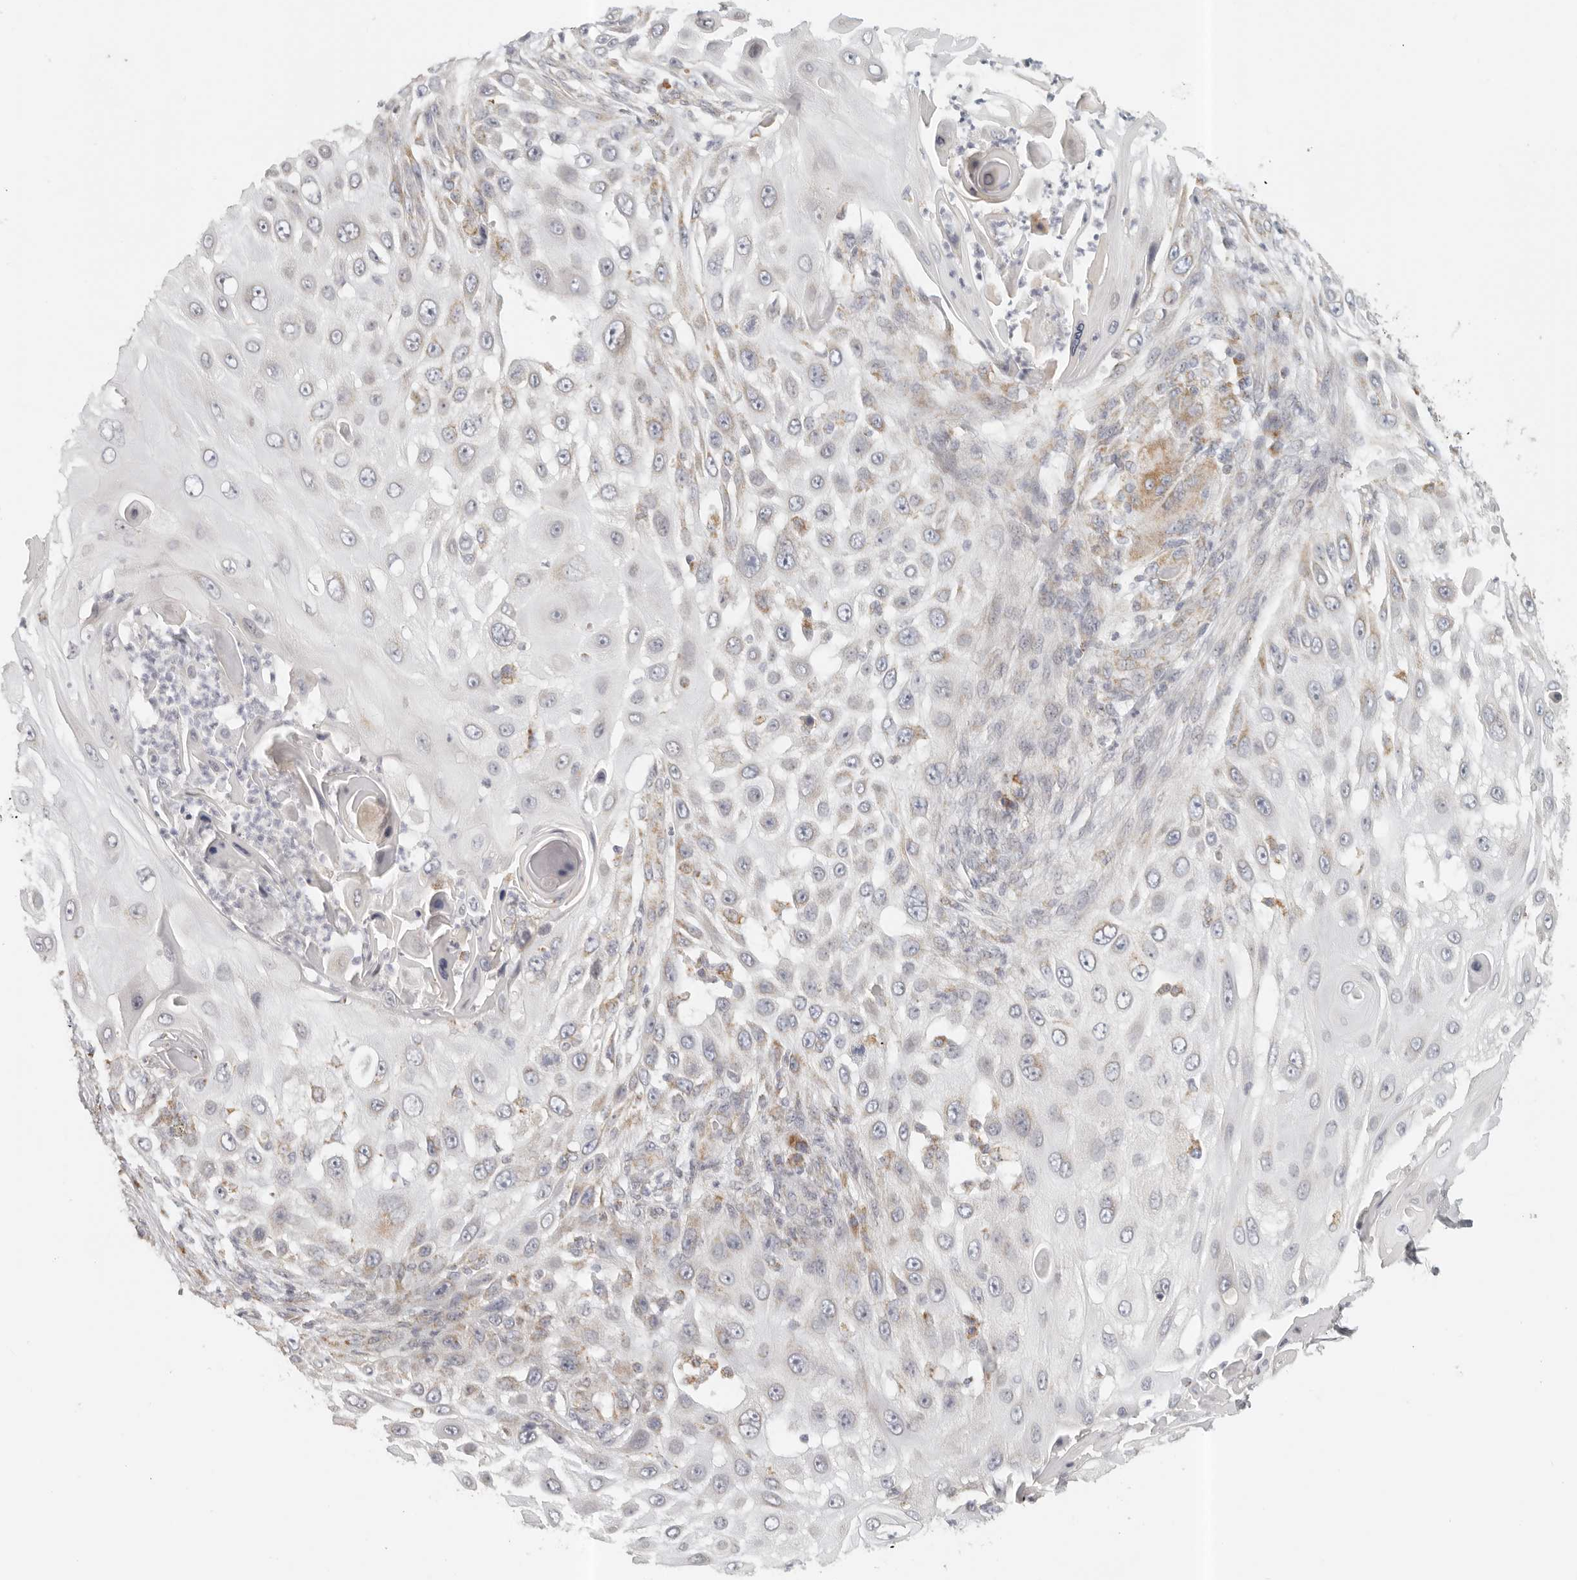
{"staining": {"intensity": "moderate", "quantity": "25%-75%", "location": "cytoplasmic/membranous"}, "tissue": "skin cancer", "cell_type": "Tumor cells", "image_type": "cancer", "snomed": [{"axis": "morphology", "description": "Squamous cell carcinoma, NOS"}, {"axis": "topography", "description": "Skin"}], "caption": "High-power microscopy captured an immunohistochemistry (IHC) photomicrograph of squamous cell carcinoma (skin), revealing moderate cytoplasmic/membranous positivity in about 25%-75% of tumor cells.", "gene": "KDF1", "patient": {"sex": "female", "age": 44}}